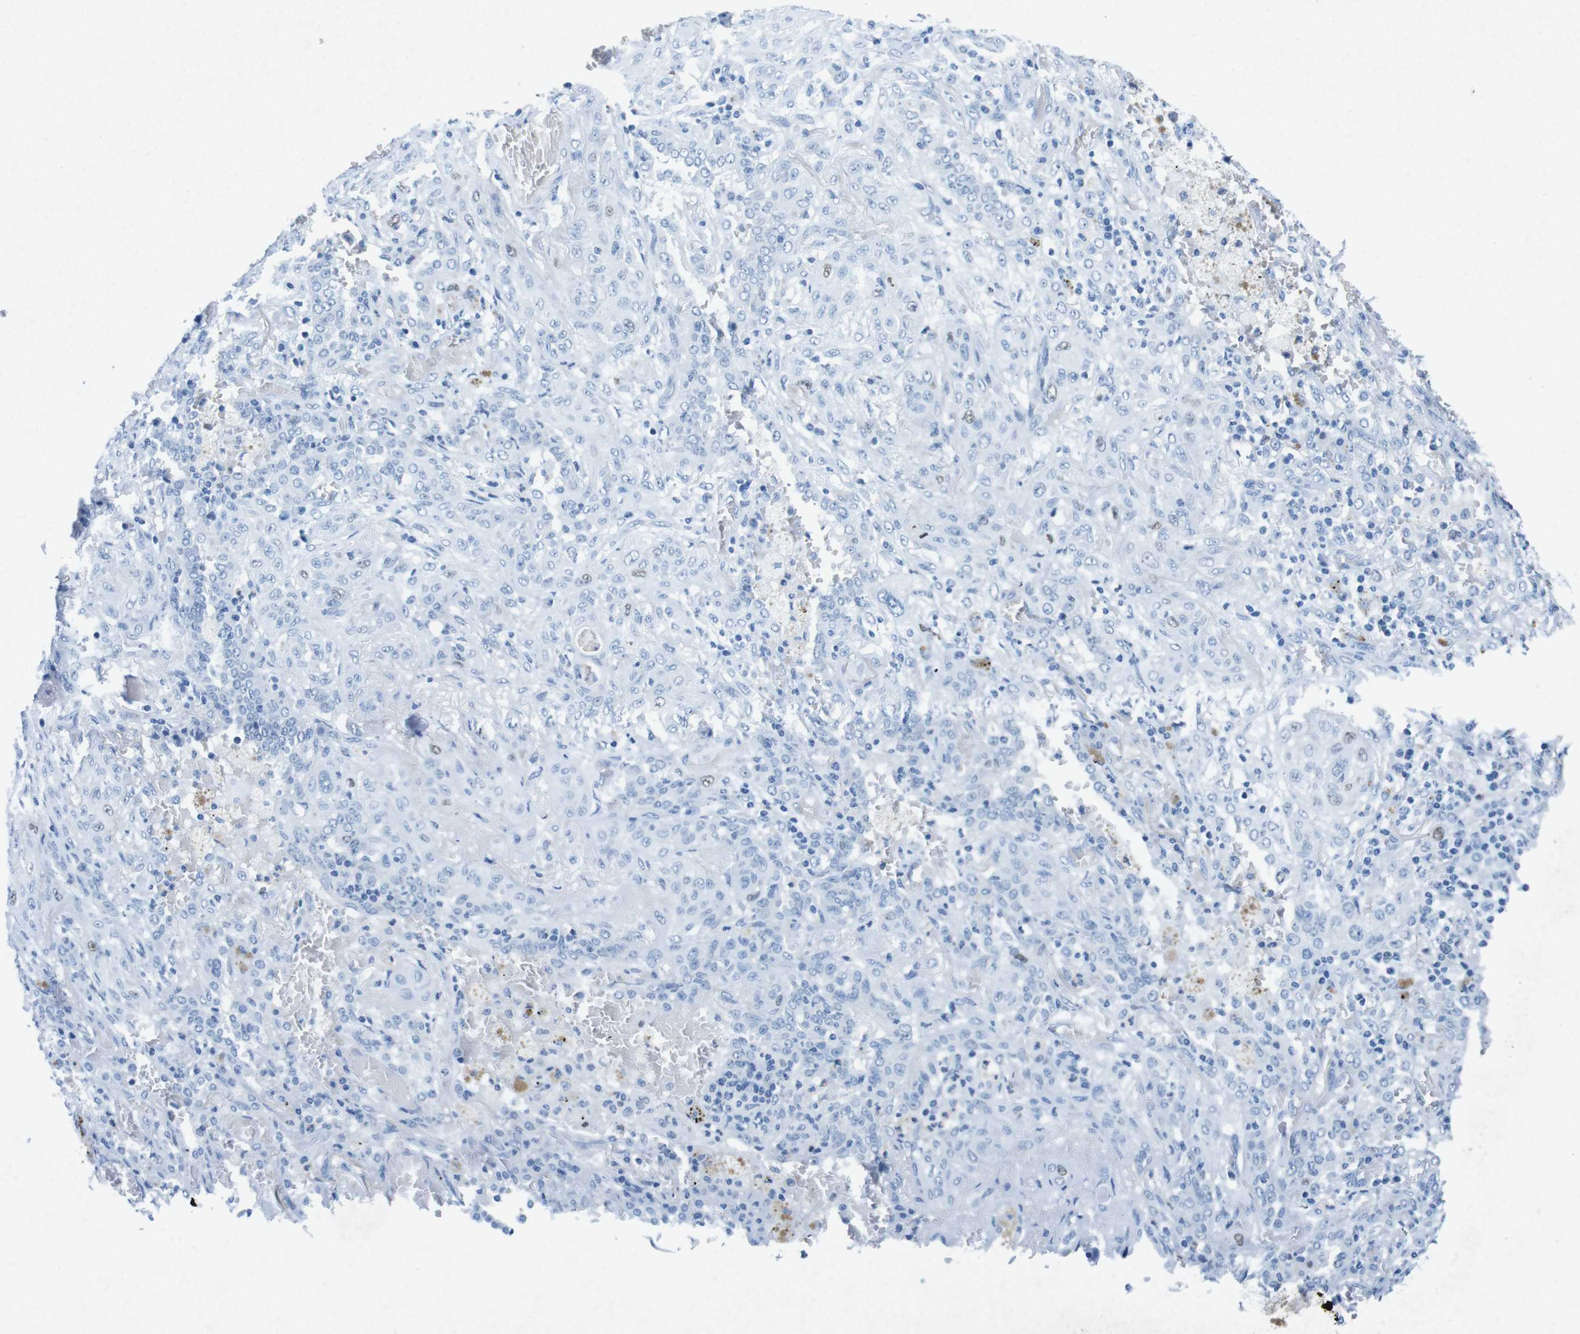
{"staining": {"intensity": "negative", "quantity": "none", "location": "none"}, "tissue": "lung cancer", "cell_type": "Tumor cells", "image_type": "cancer", "snomed": [{"axis": "morphology", "description": "Squamous cell carcinoma, NOS"}, {"axis": "topography", "description": "Lung"}], "caption": "Immunohistochemical staining of human lung squamous cell carcinoma demonstrates no significant staining in tumor cells. Nuclei are stained in blue.", "gene": "CTAG1B", "patient": {"sex": "female", "age": 47}}